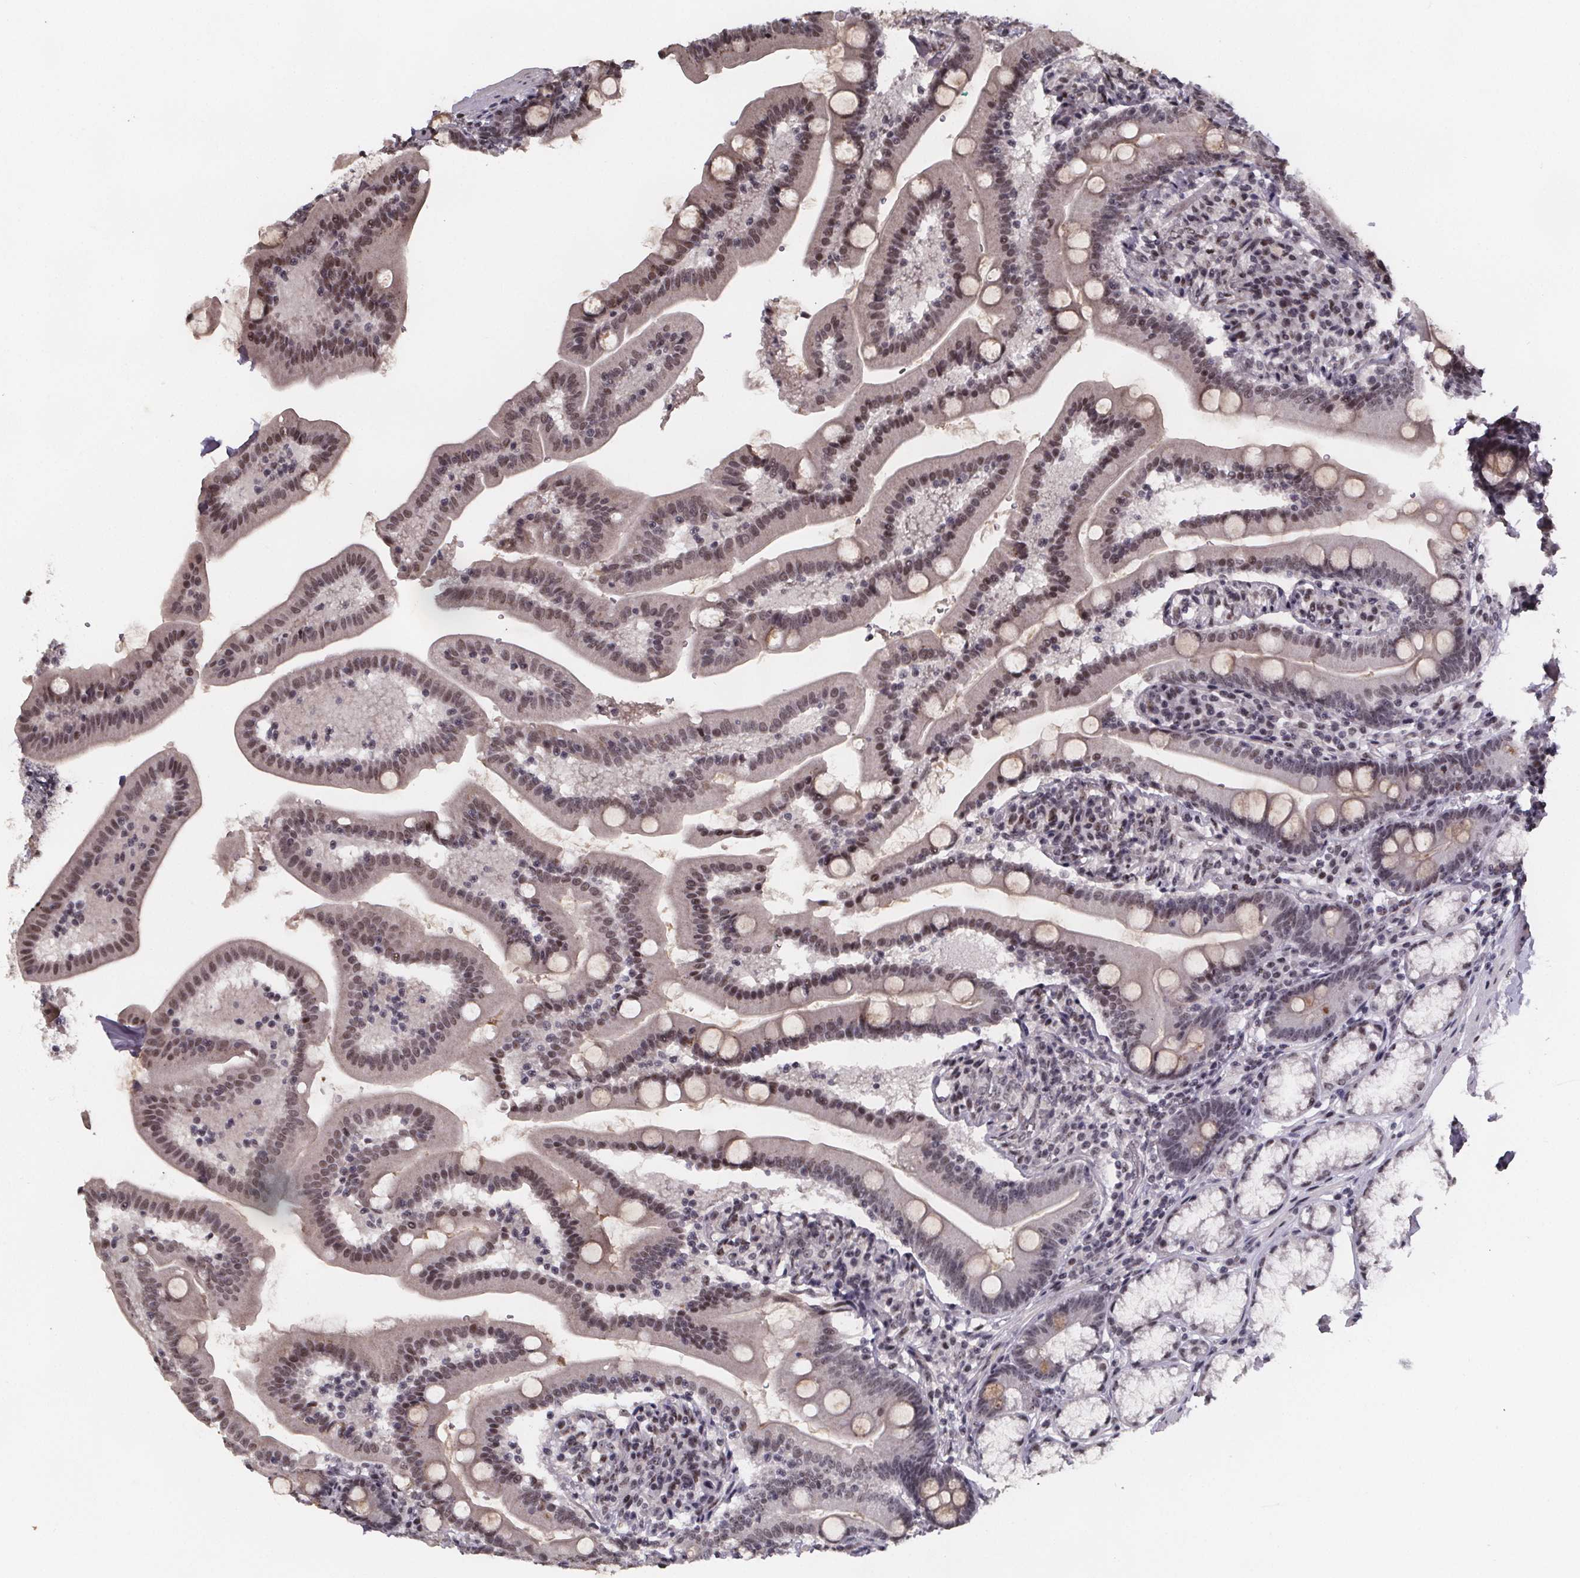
{"staining": {"intensity": "weak", "quantity": "25%-75%", "location": "cytoplasmic/membranous,nuclear"}, "tissue": "duodenum", "cell_type": "Glandular cells", "image_type": "normal", "snomed": [{"axis": "morphology", "description": "Normal tissue, NOS"}, {"axis": "topography", "description": "Duodenum"}], "caption": "Immunohistochemical staining of normal human duodenum displays weak cytoplasmic/membranous,nuclear protein expression in approximately 25%-75% of glandular cells. Using DAB (3,3'-diaminobenzidine) (brown) and hematoxylin (blue) stains, captured at high magnification using brightfield microscopy.", "gene": "U2SURP", "patient": {"sex": "female", "age": 67}}